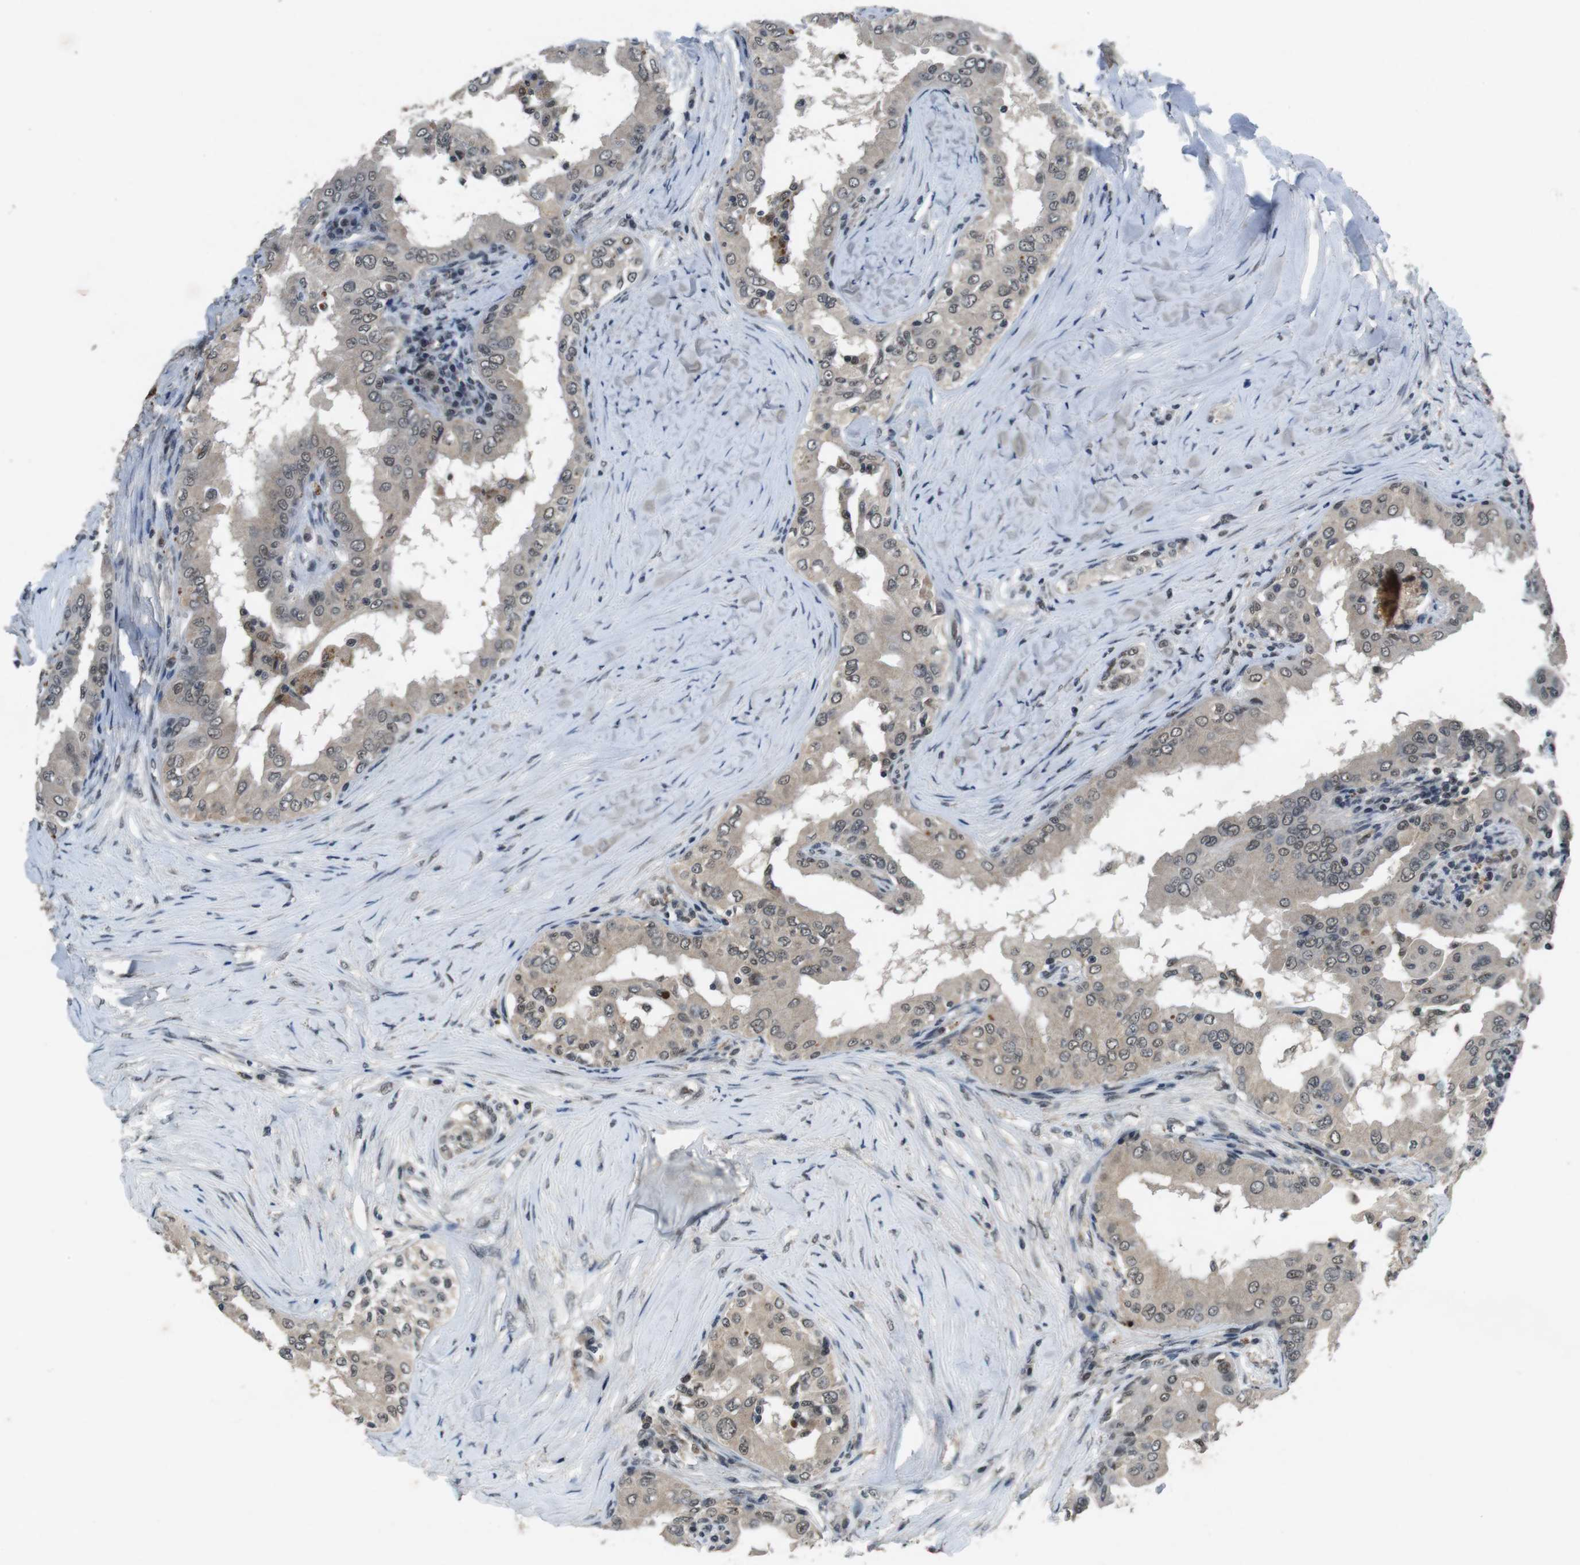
{"staining": {"intensity": "weak", "quantity": ">75%", "location": "cytoplasmic/membranous,nuclear"}, "tissue": "thyroid cancer", "cell_type": "Tumor cells", "image_type": "cancer", "snomed": [{"axis": "morphology", "description": "Papillary adenocarcinoma, NOS"}, {"axis": "topography", "description": "Thyroid gland"}], "caption": "Protein expression analysis of papillary adenocarcinoma (thyroid) demonstrates weak cytoplasmic/membranous and nuclear expression in about >75% of tumor cells.", "gene": "USP7", "patient": {"sex": "male", "age": 33}}